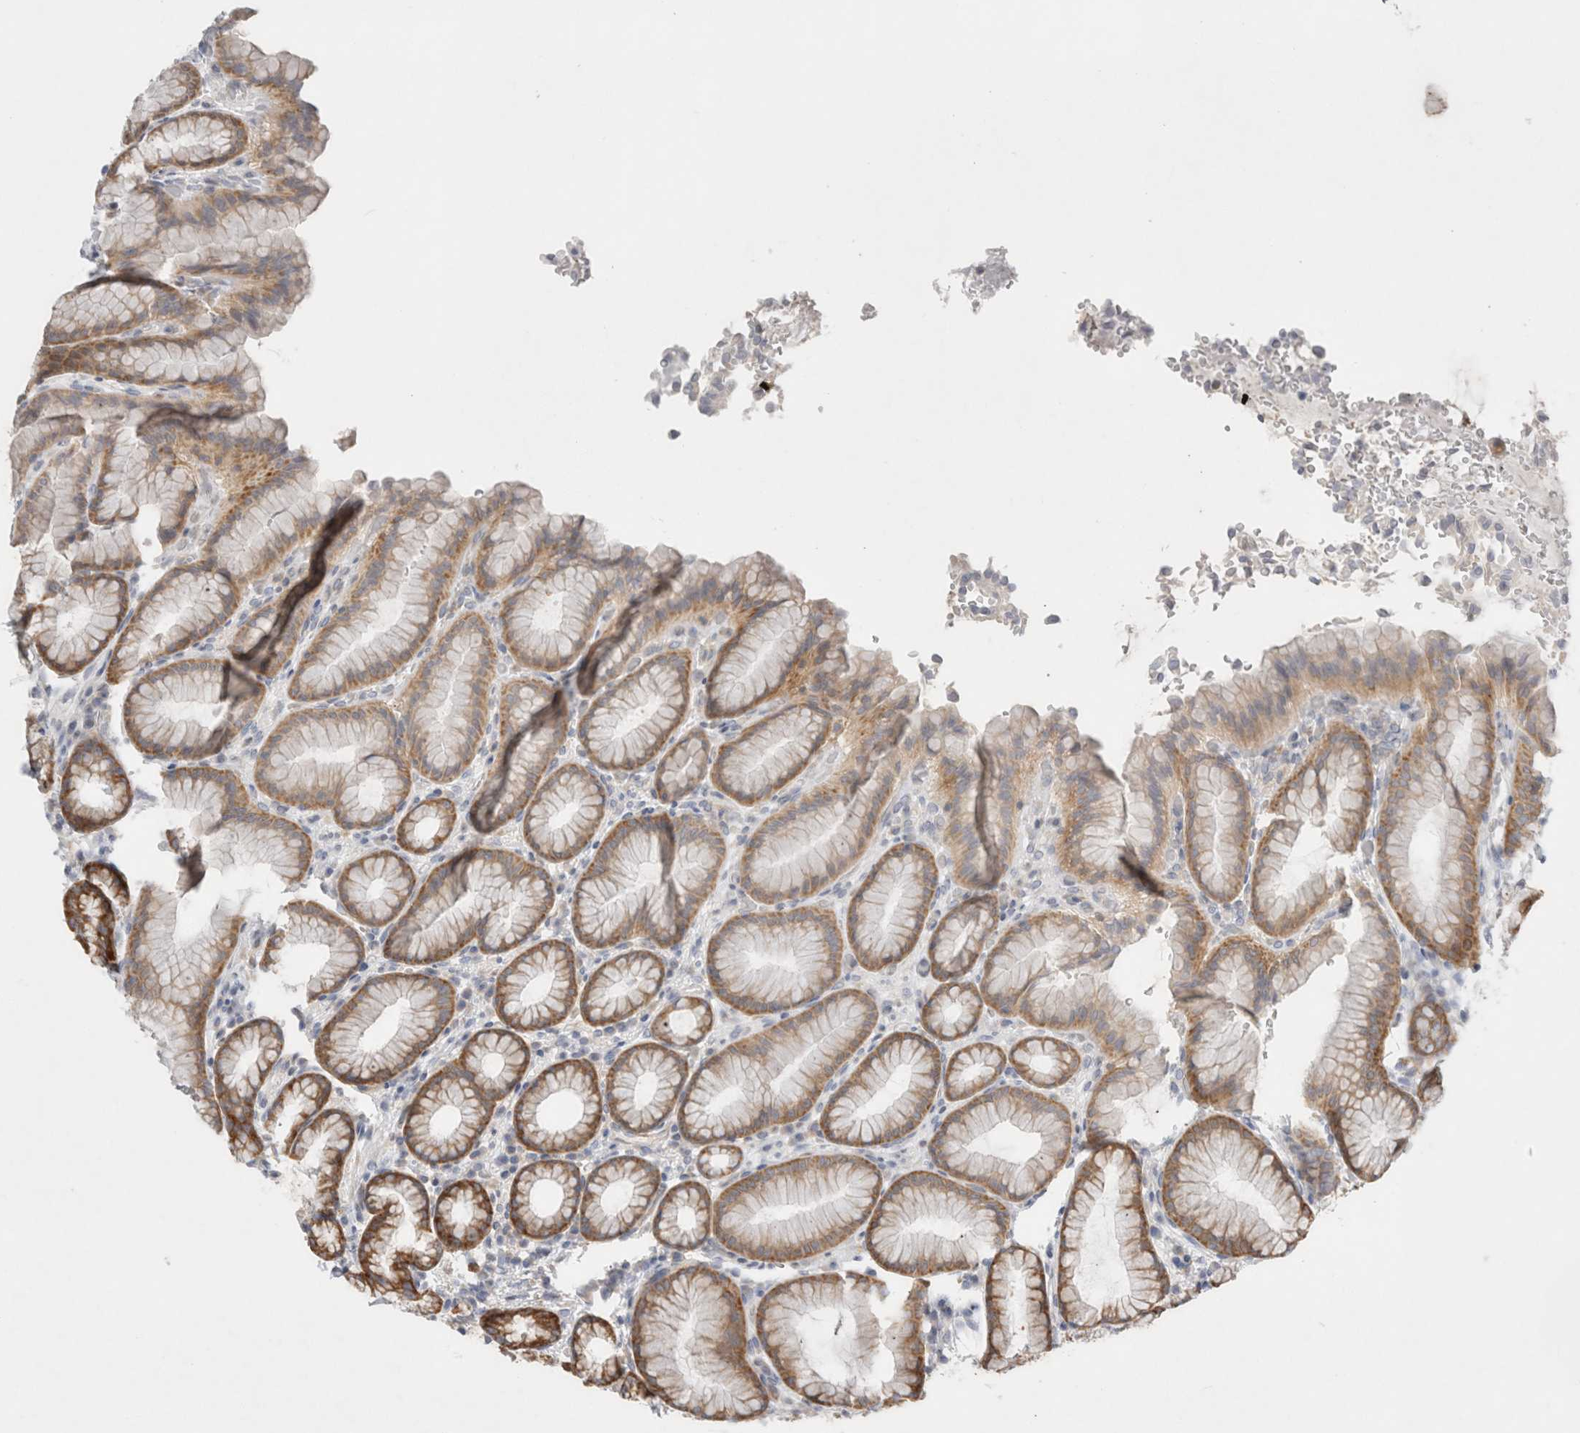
{"staining": {"intensity": "moderate", "quantity": "25%-75%", "location": "cytoplasmic/membranous"}, "tissue": "stomach", "cell_type": "Glandular cells", "image_type": "normal", "snomed": [{"axis": "morphology", "description": "Normal tissue, NOS"}, {"axis": "topography", "description": "Stomach"}], "caption": "A brown stain highlights moderate cytoplasmic/membranous staining of a protein in glandular cells of normal human stomach.", "gene": "ZNF23", "patient": {"sex": "male", "age": 42}}